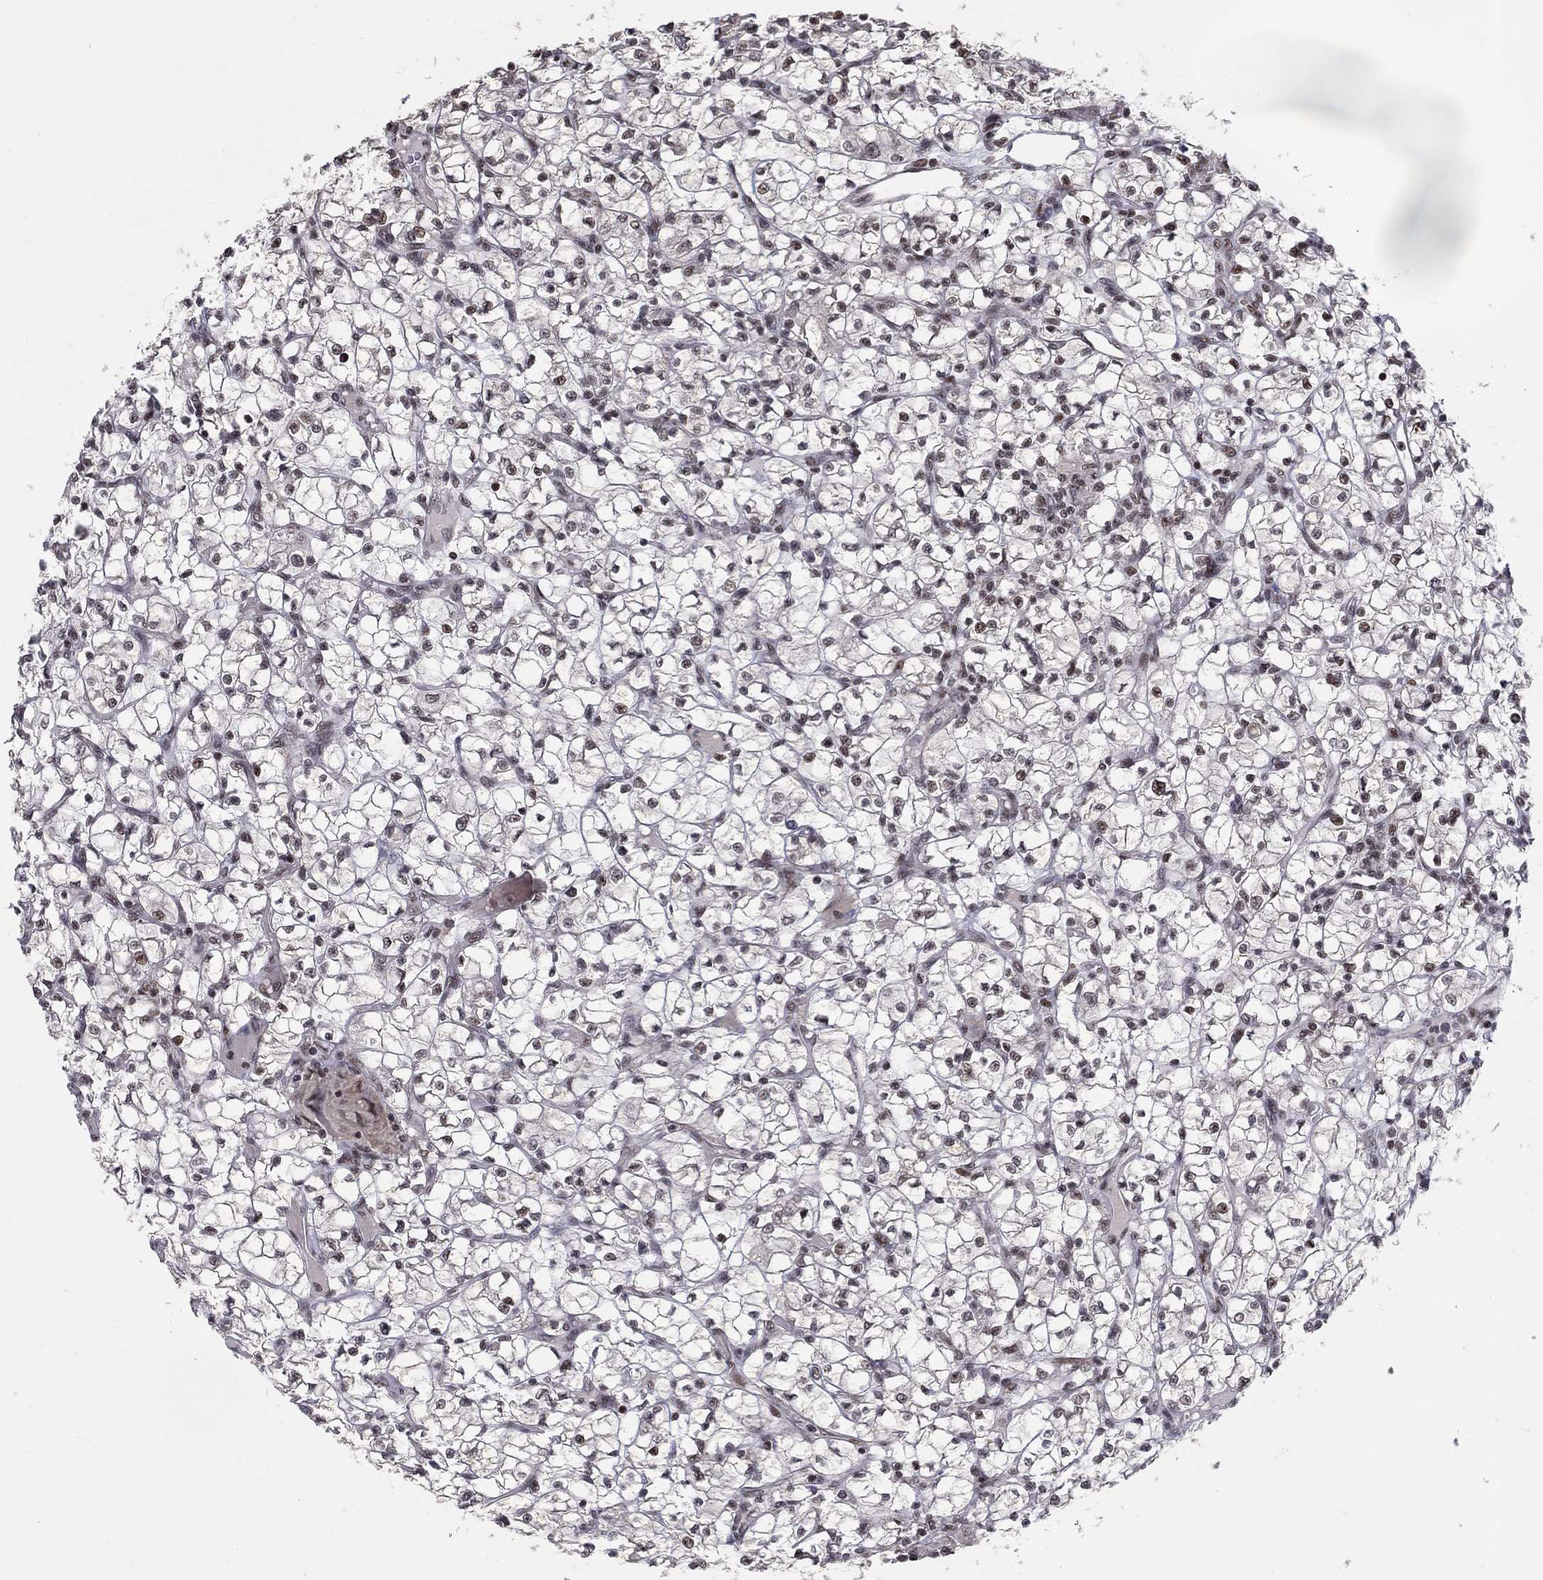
{"staining": {"intensity": "negative", "quantity": "none", "location": "none"}, "tissue": "renal cancer", "cell_type": "Tumor cells", "image_type": "cancer", "snomed": [{"axis": "morphology", "description": "Adenocarcinoma, NOS"}, {"axis": "topography", "description": "Kidney"}], "caption": "The image demonstrates no staining of tumor cells in adenocarcinoma (renal).", "gene": "PNISR", "patient": {"sex": "female", "age": 64}}